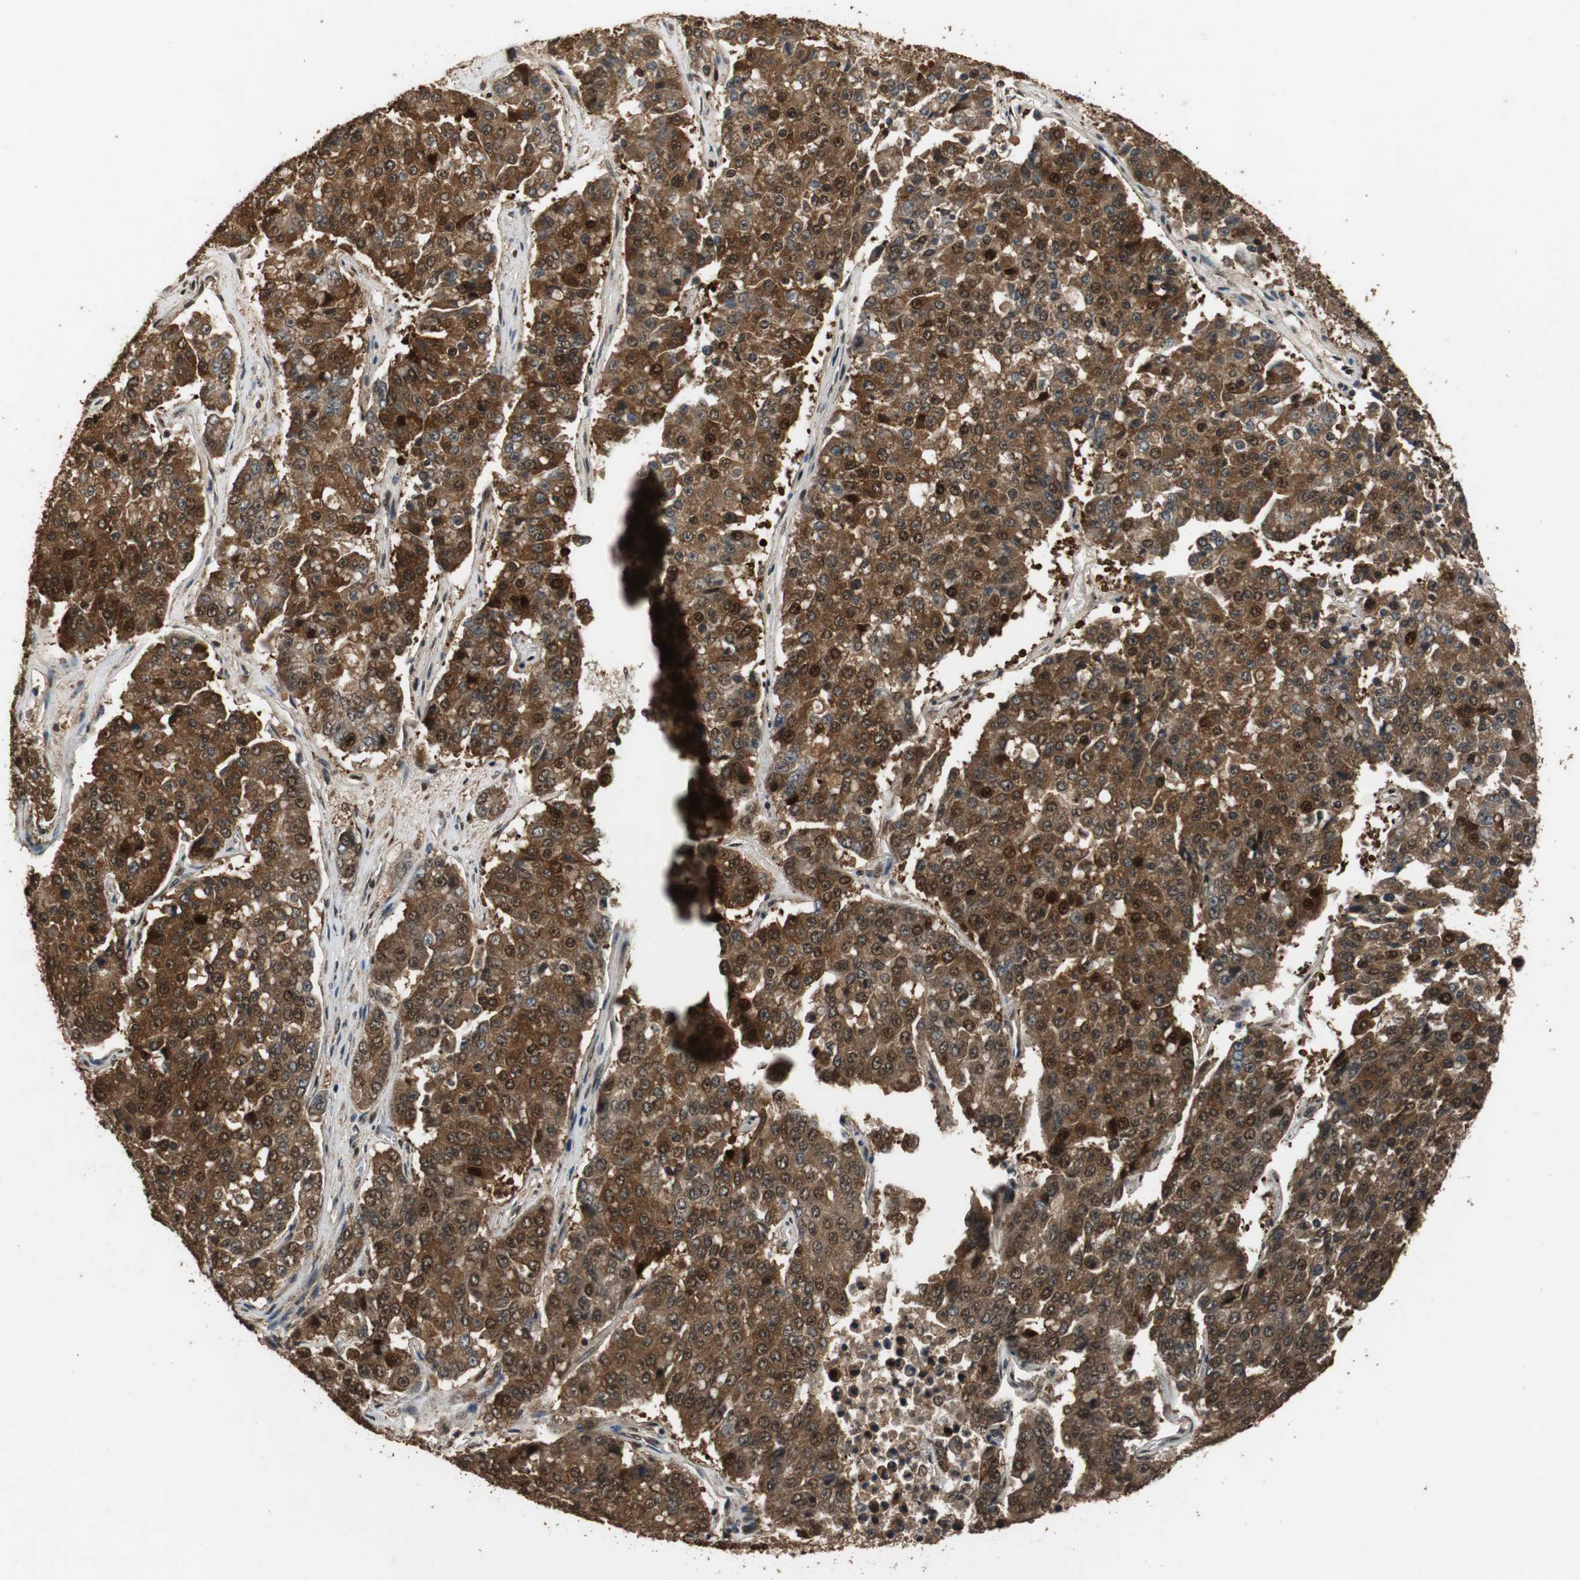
{"staining": {"intensity": "strong", "quantity": ">75%", "location": "cytoplasmic/membranous,nuclear"}, "tissue": "pancreatic cancer", "cell_type": "Tumor cells", "image_type": "cancer", "snomed": [{"axis": "morphology", "description": "Adenocarcinoma, NOS"}, {"axis": "topography", "description": "Pancreas"}], "caption": "Human pancreatic adenocarcinoma stained with a brown dye demonstrates strong cytoplasmic/membranous and nuclear positive expression in approximately >75% of tumor cells.", "gene": "ZNF18", "patient": {"sex": "male", "age": 50}}